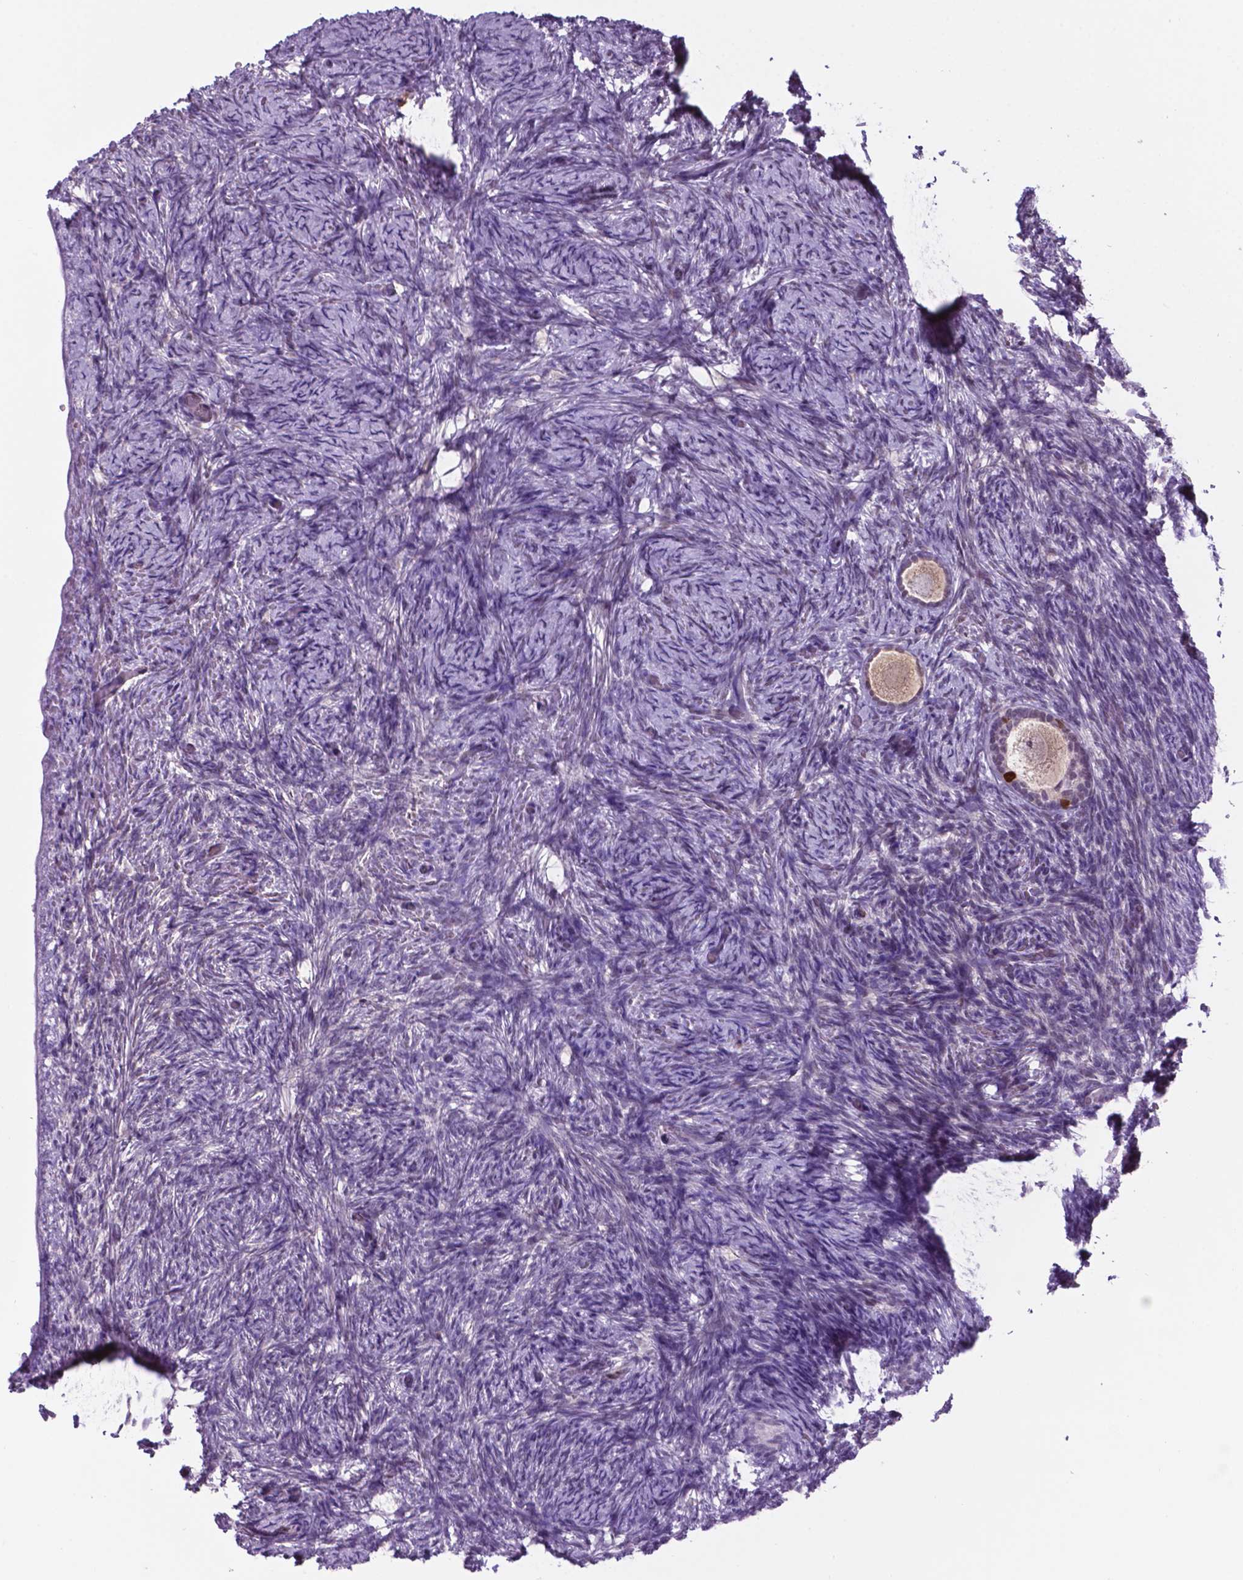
{"staining": {"intensity": "moderate", "quantity": "<25%", "location": "nuclear"}, "tissue": "ovary", "cell_type": "Follicle cells", "image_type": "normal", "snomed": [{"axis": "morphology", "description": "Normal tissue, NOS"}, {"axis": "topography", "description": "Ovary"}], "caption": "IHC photomicrograph of unremarkable ovary: ovary stained using immunohistochemistry (IHC) demonstrates low levels of moderate protein expression localized specifically in the nuclear of follicle cells, appearing as a nuclear brown color.", "gene": "NCAPH2", "patient": {"sex": "female", "age": 34}}